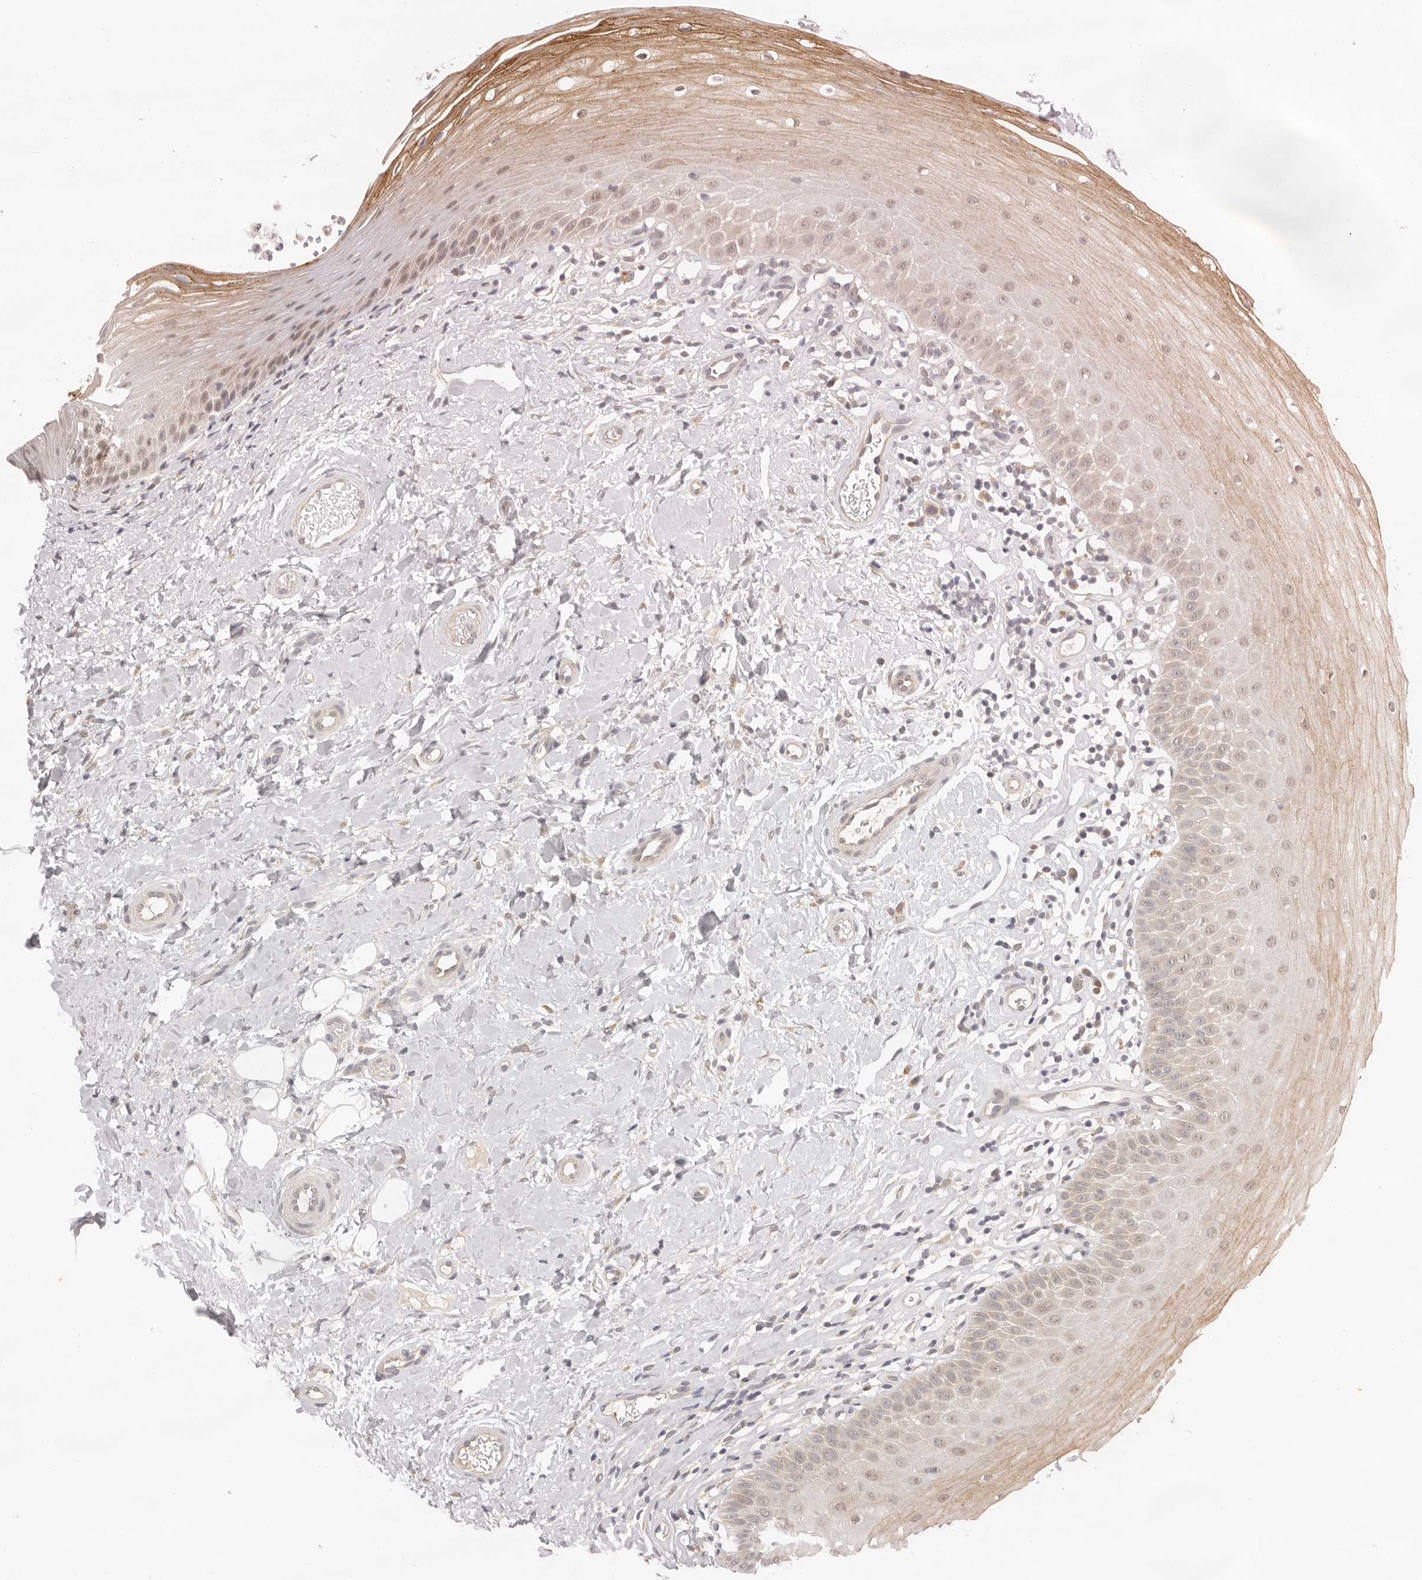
{"staining": {"intensity": "moderate", "quantity": "25%-75%", "location": "cytoplasmic/membranous,nuclear"}, "tissue": "oral mucosa", "cell_type": "Squamous epithelial cells", "image_type": "normal", "snomed": [{"axis": "morphology", "description": "Normal tissue, NOS"}, {"axis": "topography", "description": "Oral tissue"}], "caption": "Immunohistochemical staining of normal human oral mucosa reveals moderate cytoplasmic/membranous,nuclear protein positivity in about 25%-75% of squamous epithelial cells.", "gene": "AHDC1", "patient": {"sex": "female", "age": 56}}